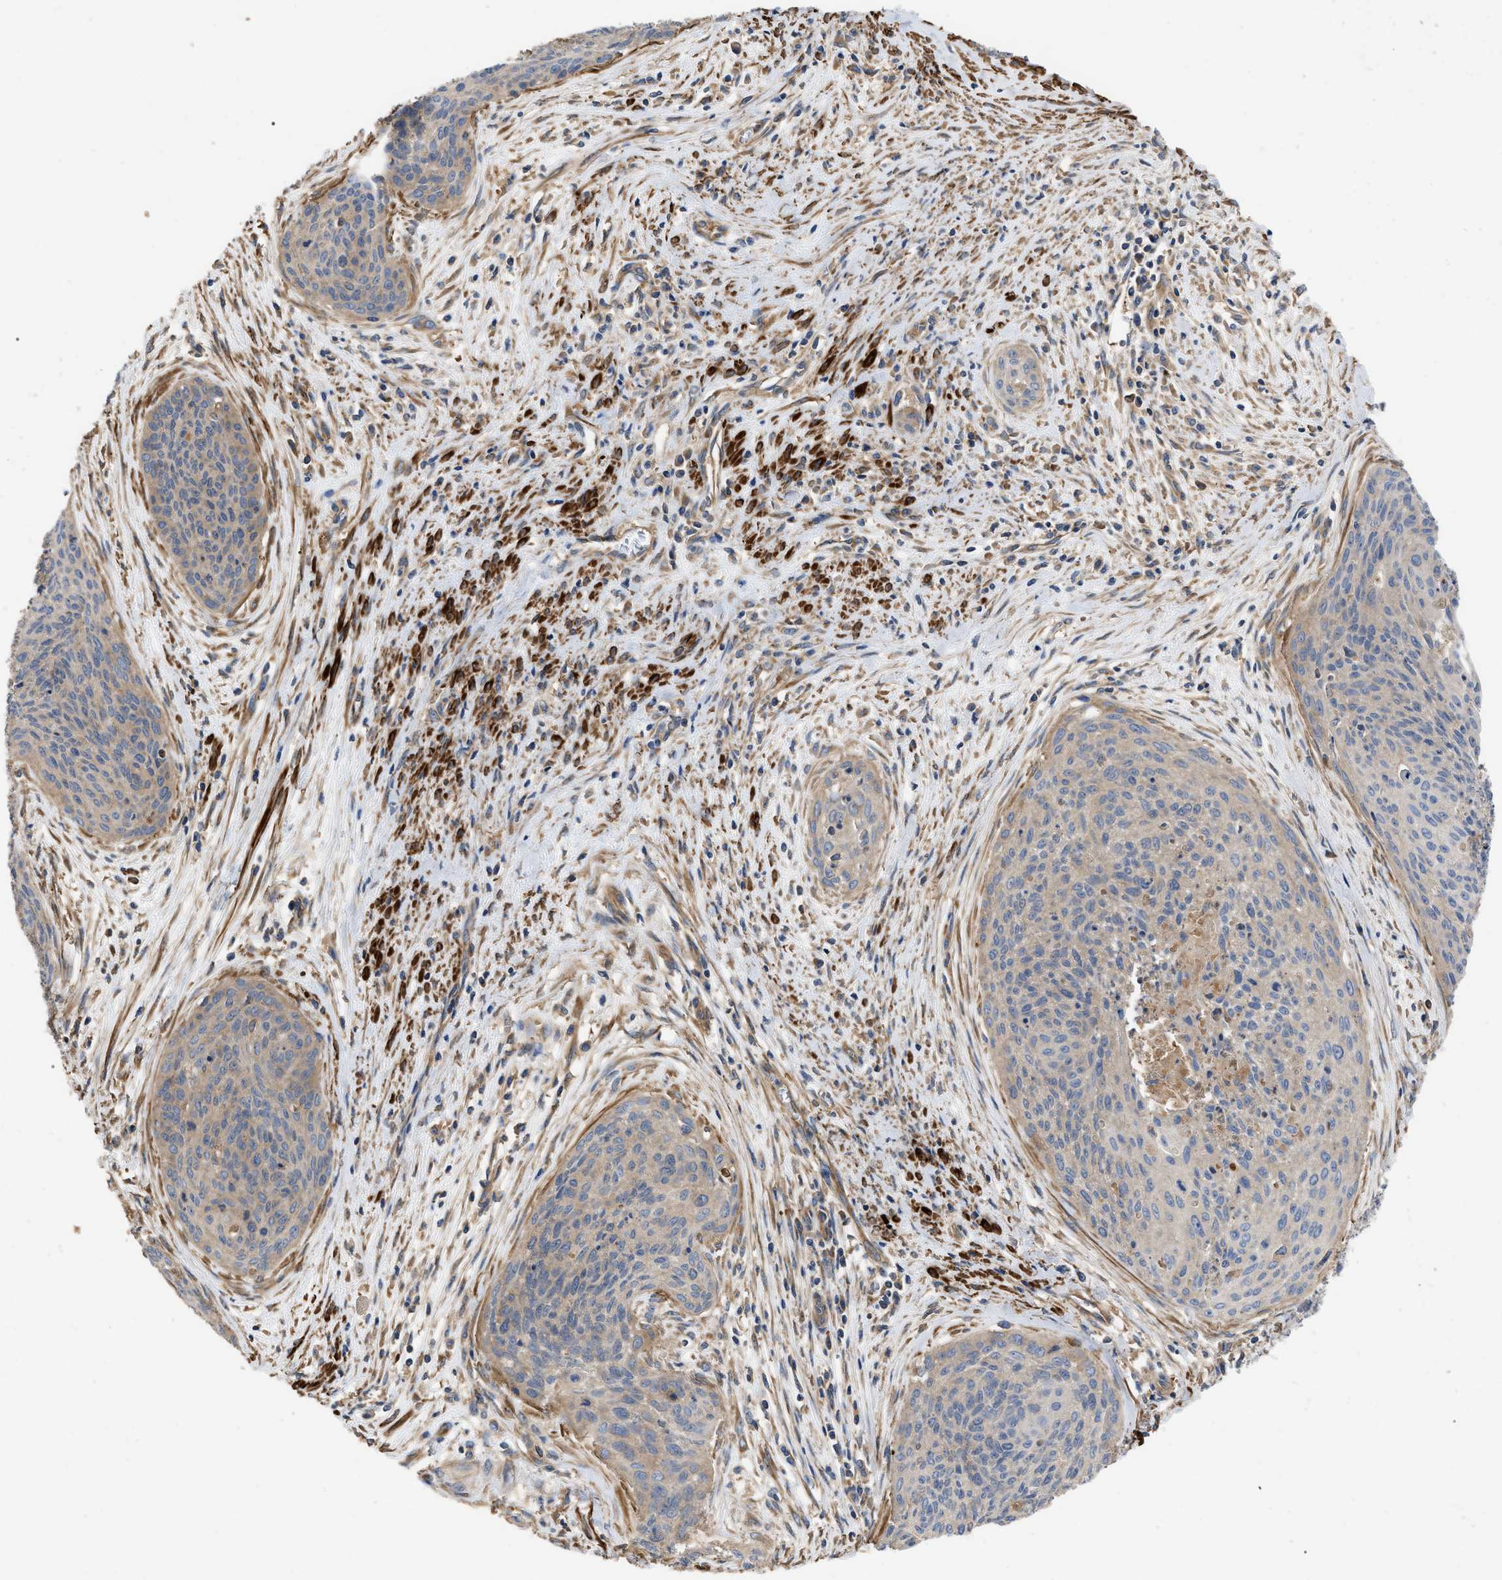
{"staining": {"intensity": "weak", "quantity": "25%-75%", "location": "cytoplasmic/membranous"}, "tissue": "cervical cancer", "cell_type": "Tumor cells", "image_type": "cancer", "snomed": [{"axis": "morphology", "description": "Squamous cell carcinoma, NOS"}, {"axis": "topography", "description": "Cervix"}], "caption": "An IHC image of tumor tissue is shown. Protein staining in brown labels weak cytoplasmic/membranous positivity in squamous cell carcinoma (cervical) within tumor cells. (brown staining indicates protein expression, while blue staining denotes nuclei).", "gene": "RABEP1", "patient": {"sex": "female", "age": 55}}